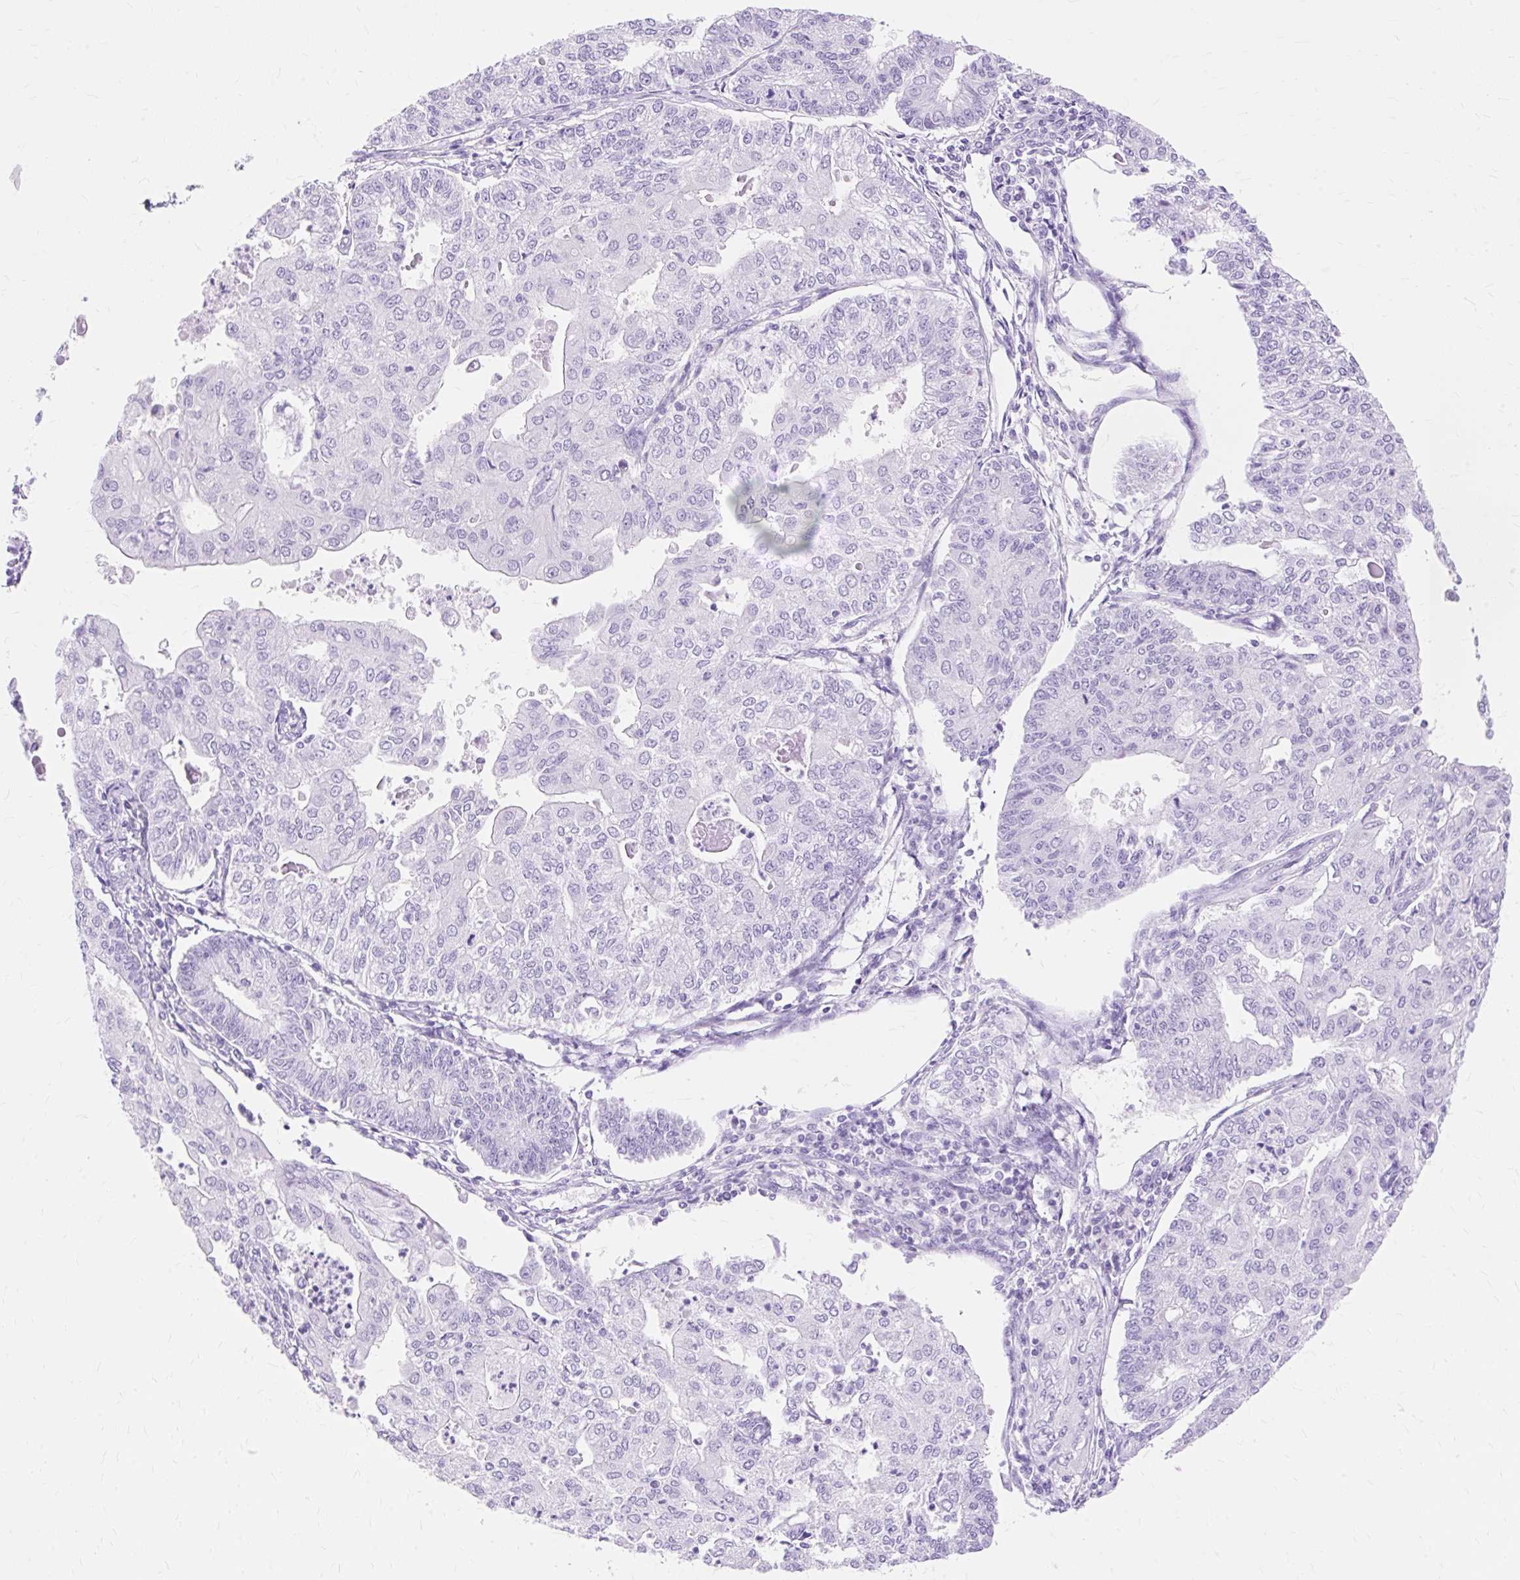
{"staining": {"intensity": "negative", "quantity": "none", "location": "none"}, "tissue": "endometrial cancer", "cell_type": "Tumor cells", "image_type": "cancer", "snomed": [{"axis": "morphology", "description": "Adenocarcinoma, NOS"}, {"axis": "topography", "description": "Endometrium"}], "caption": "Immunohistochemical staining of human endometrial cancer reveals no significant expression in tumor cells.", "gene": "MBP", "patient": {"sex": "female", "age": 56}}